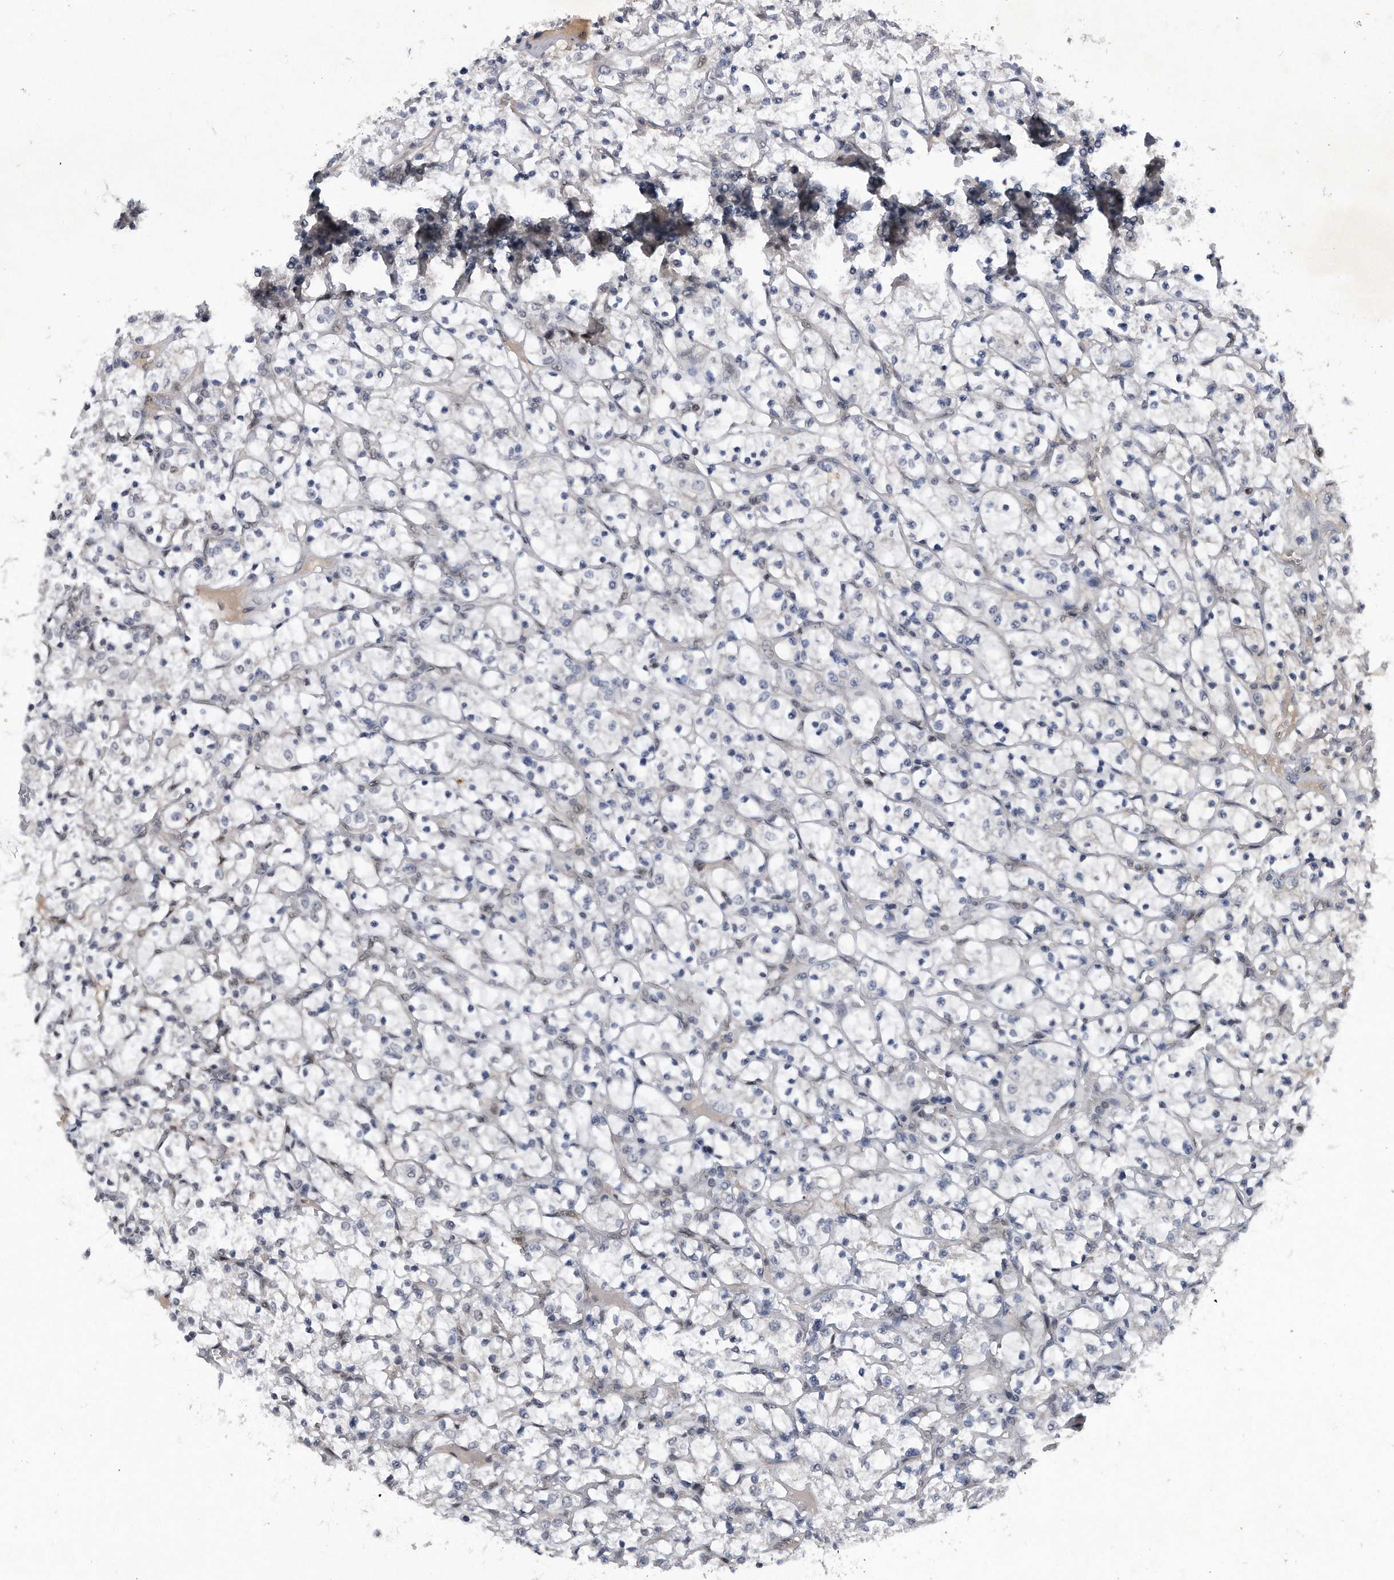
{"staining": {"intensity": "negative", "quantity": "none", "location": "none"}, "tissue": "renal cancer", "cell_type": "Tumor cells", "image_type": "cancer", "snomed": [{"axis": "morphology", "description": "Adenocarcinoma, NOS"}, {"axis": "topography", "description": "Kidney"}], "caption": "This is an immunohistochemistry image of renal adenocarcinoma. There is no staining in tumor cells.", "gene": "VIRMA", "patient": {"sex": "female", "age": 69}}